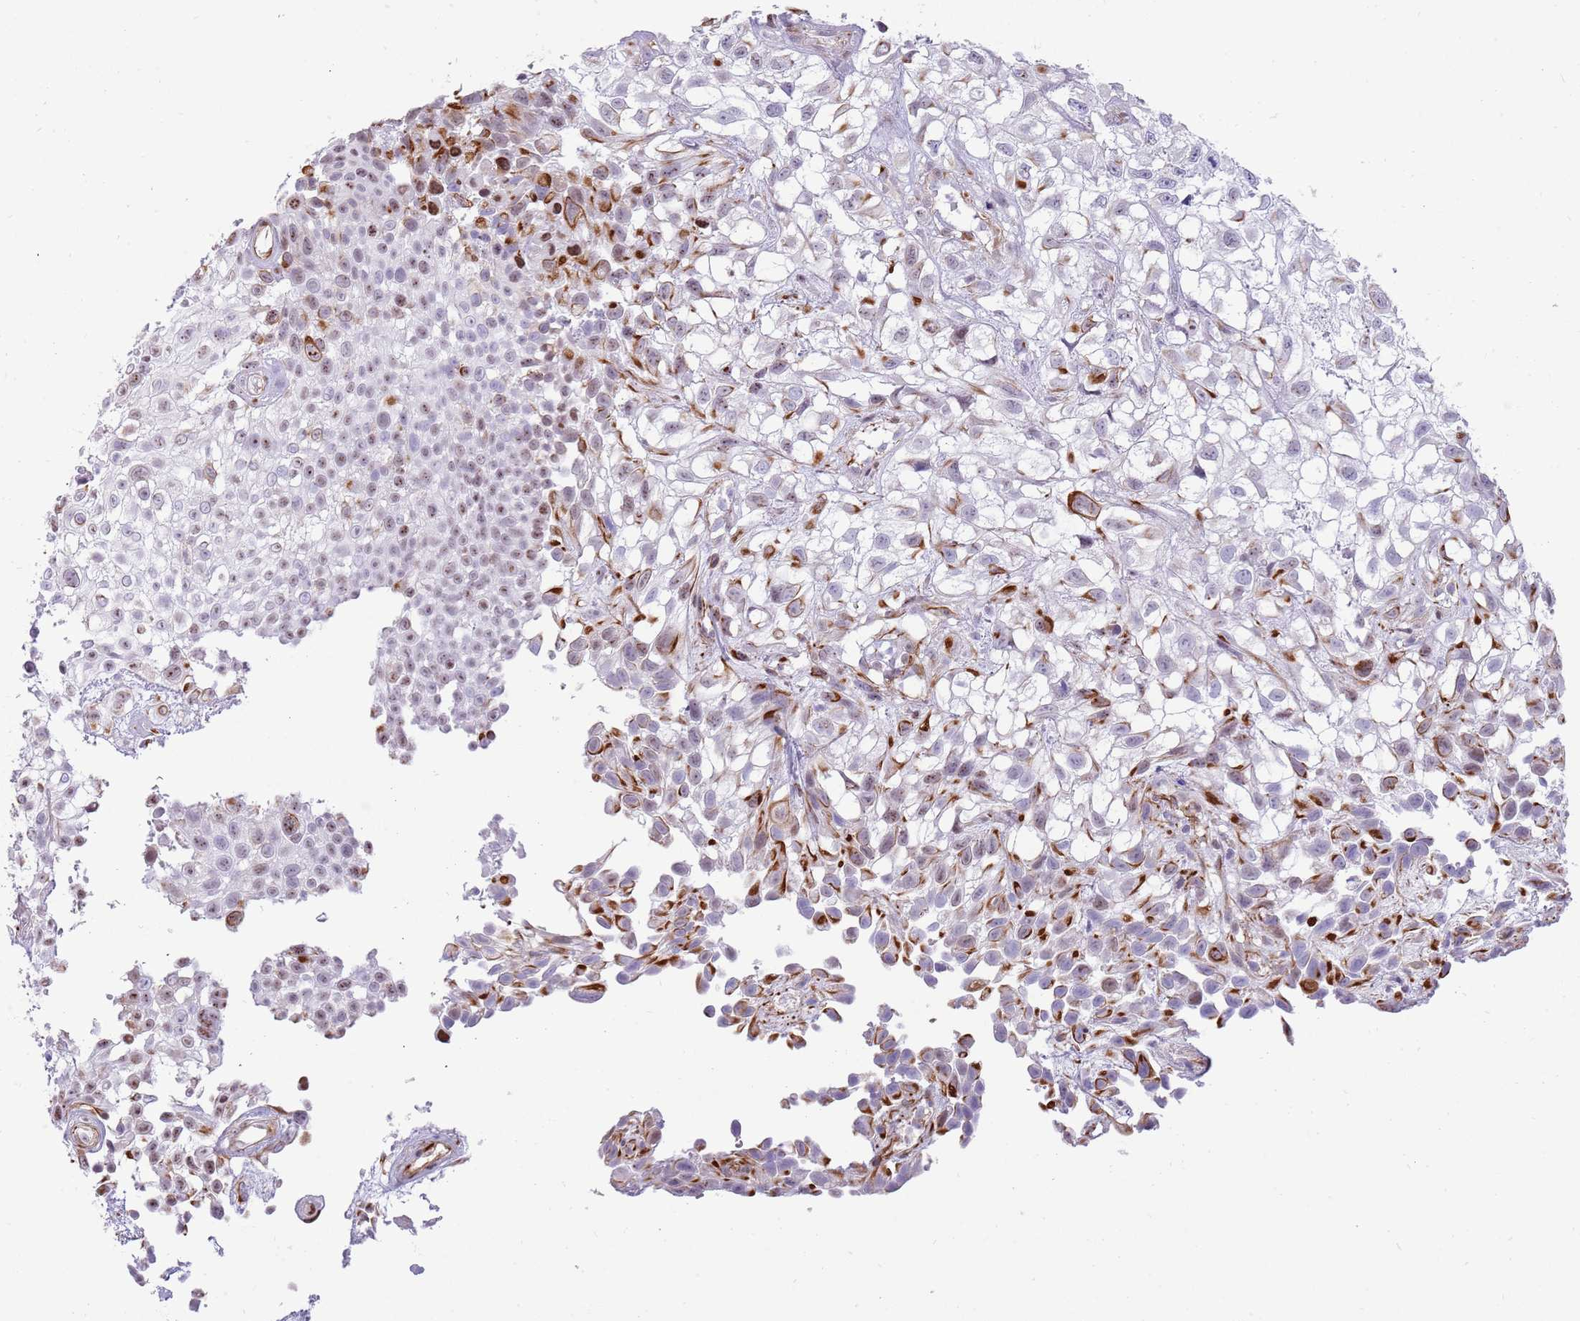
{"staining": {"intensity": "moderate", "quantity": "25%-75%", "location": "cytoplasmic/membranous,nuclear"}, "tissue": "urothelial cancer", "cell_type": "Tumor cells", "image_type": "cancer", "snomed": [{"axis": "morphology", "description": "Urothelial carcinoma, High grade"}, {"axis": "topography", "description": "Urinary bladder"}], "caption": "A medium amount of moderate cytoplasmic/membranous and nuclear staining is identified in about 25%-75% of tumor cells in urothelial cancer tissue. Using DAB (3,3'-diaminobenzidine) (brown) and hematoxylin (blue) stains, captured at high magnification using brightfield microscopy.", "gene": "NBPF3", "patient": {"sex": "male", "age": 56}}